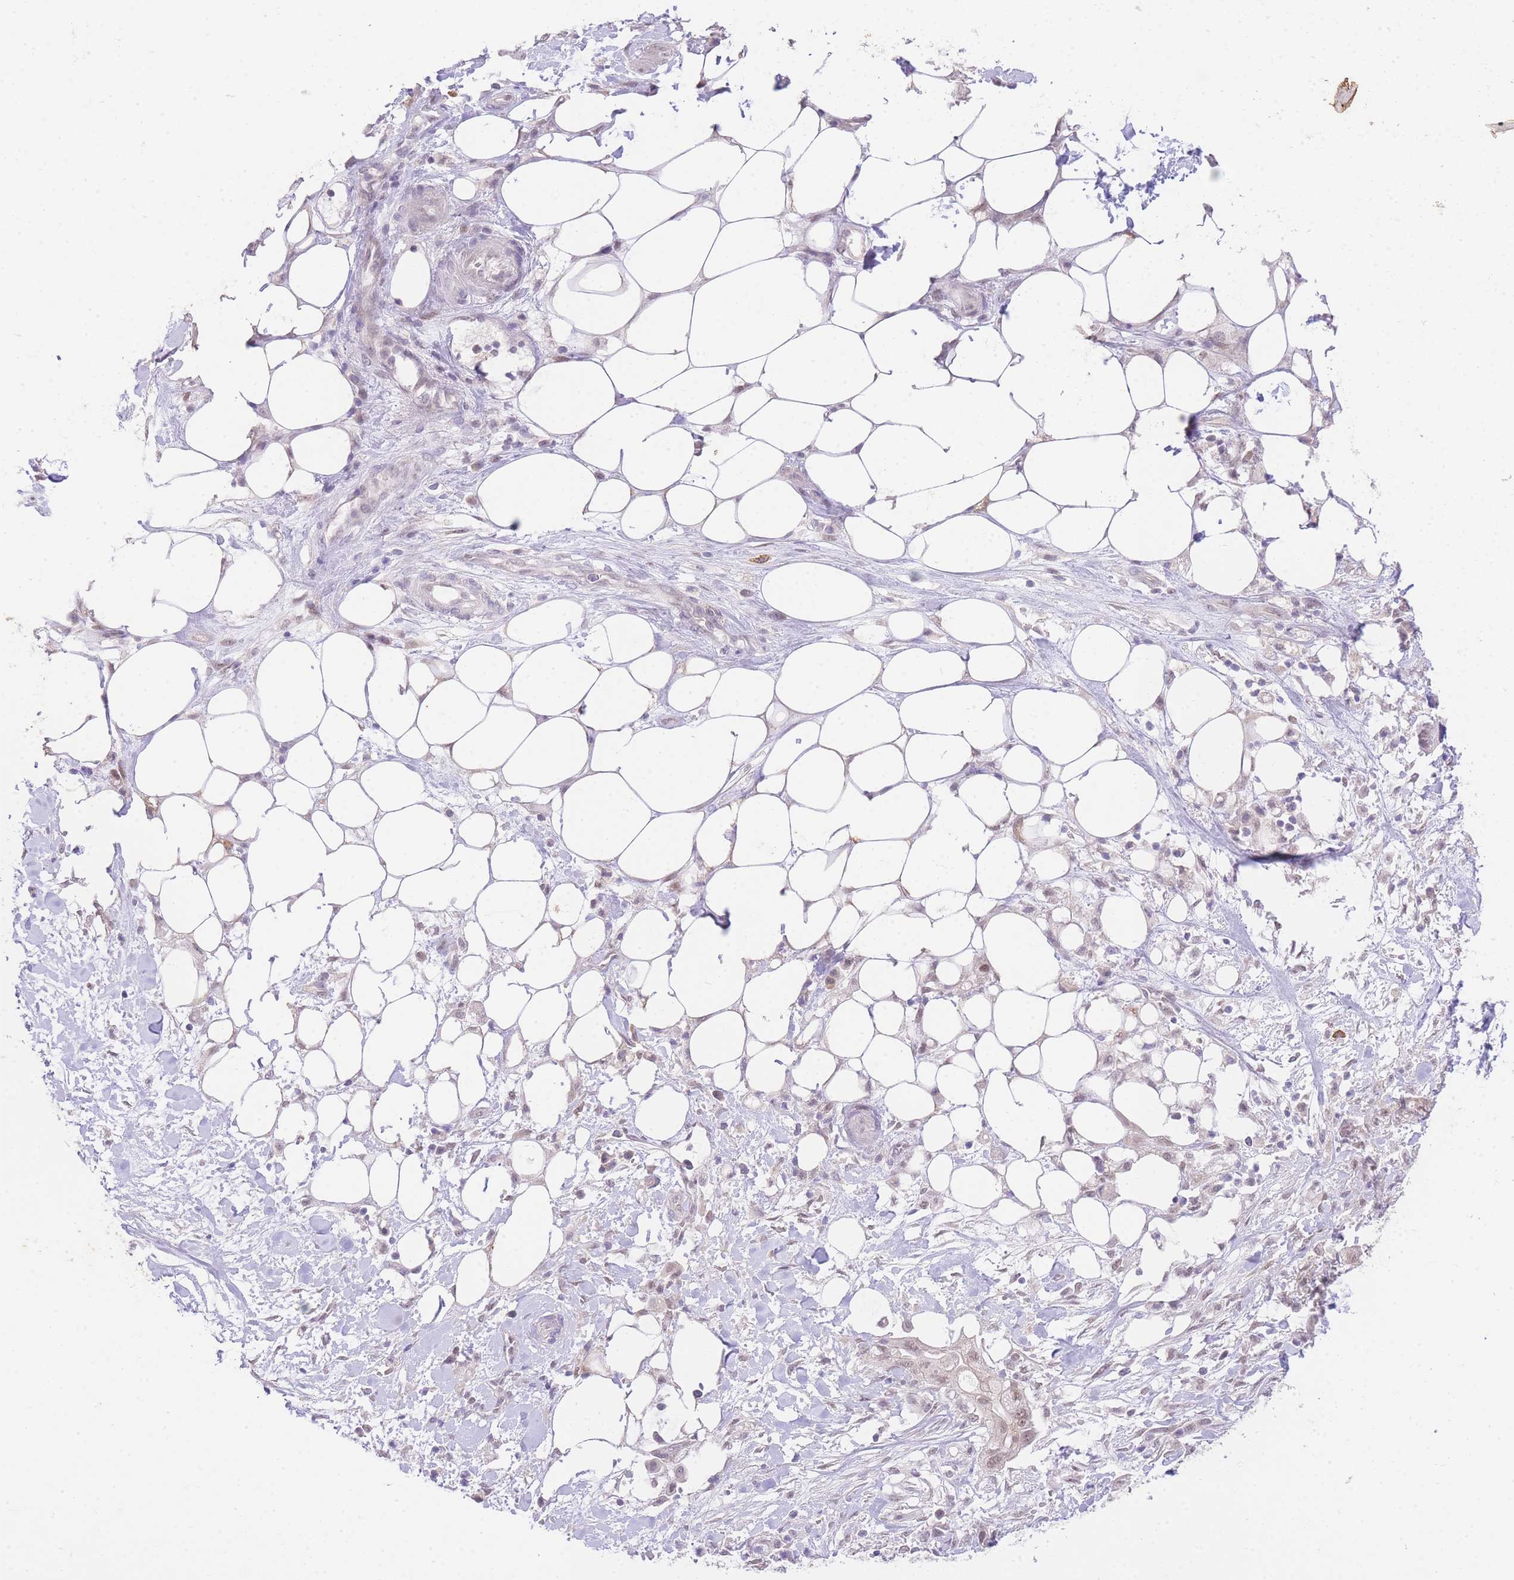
{"staining": {"intensity": "moderate", "quantity": ">75%", "location": "cytoplasmic/membranous,nuclear"}, "tissue": "pancreatic cancer", "cell_type": "Tumor cells", "image_type": "cancer", "snomed": [{"axis": "morphology", "description": "Adenocarcinoma, NOS"}, {"axis": "topography", "description": "Pancreas"}], "caption": "A histopathology image of human pancreatic adenocarcinoma stained for a protein exhibits moderate cytoplasmic/membranous and nuclear brown staining in tumor cells. (Brightfield microscopy of DAB IHC at high magnification).", "gene": "UBXN7", "patient": {"sex": "male", "age": 44}}